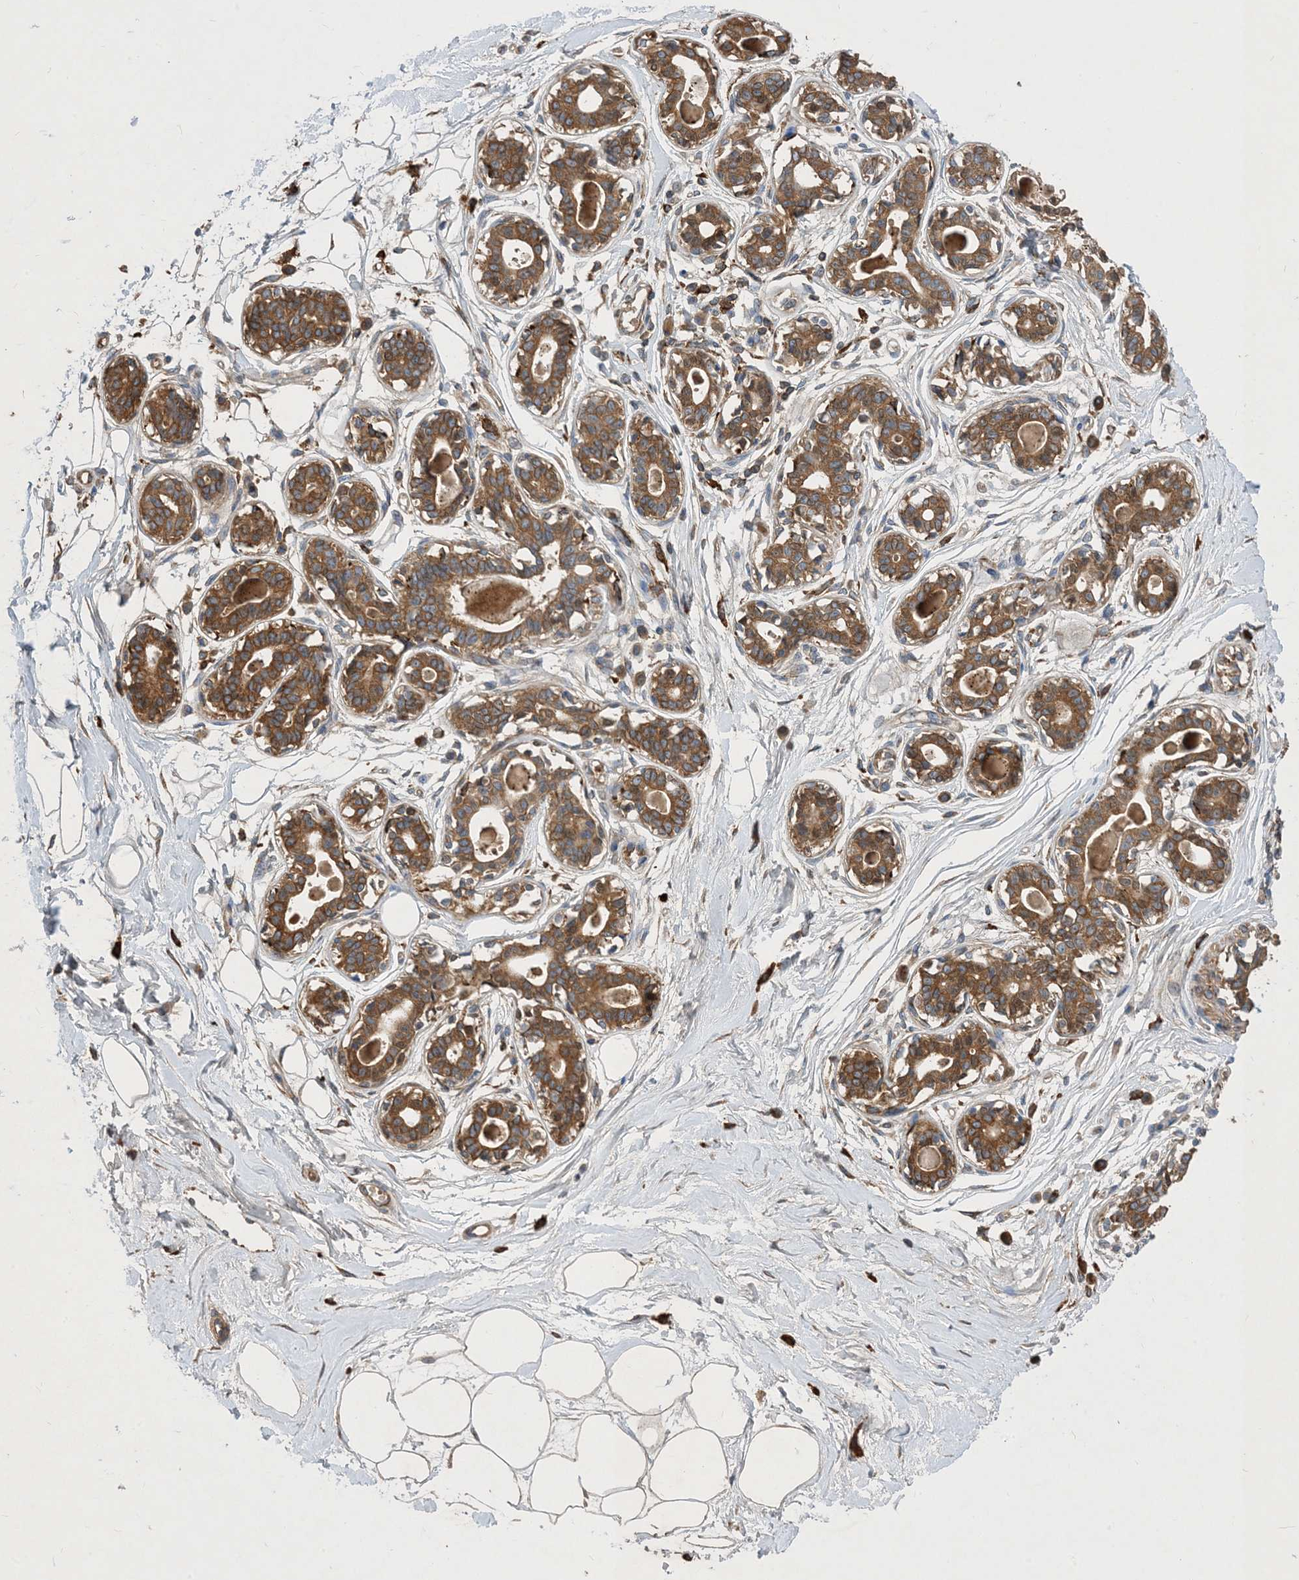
{"staining": {"intensity": "moderate", "quantity": ">75%", "location": "cytoplasmic/membranous"}, "tissue": "breast", "cell_type": "Adipocytes", "image_type": "normal", "snomed": [{"axis": "morphology", "description": "Normal tissue, NOS"}, {"axis": "topography", "description": "Breast"}], "caption": "DAB immunohistochemical staining of benign human breast demonstrates moderate cytoplasmic/membranous protein positivity in approximately >75% of adipocytes. The staining was performed using DAB to visualize the protein expression in brown, while the nuclei were stained in blue with hematoxylin (Magnification: 20x).", "gene": "STK19", "patient": {"sex": "female", "age": 45}}